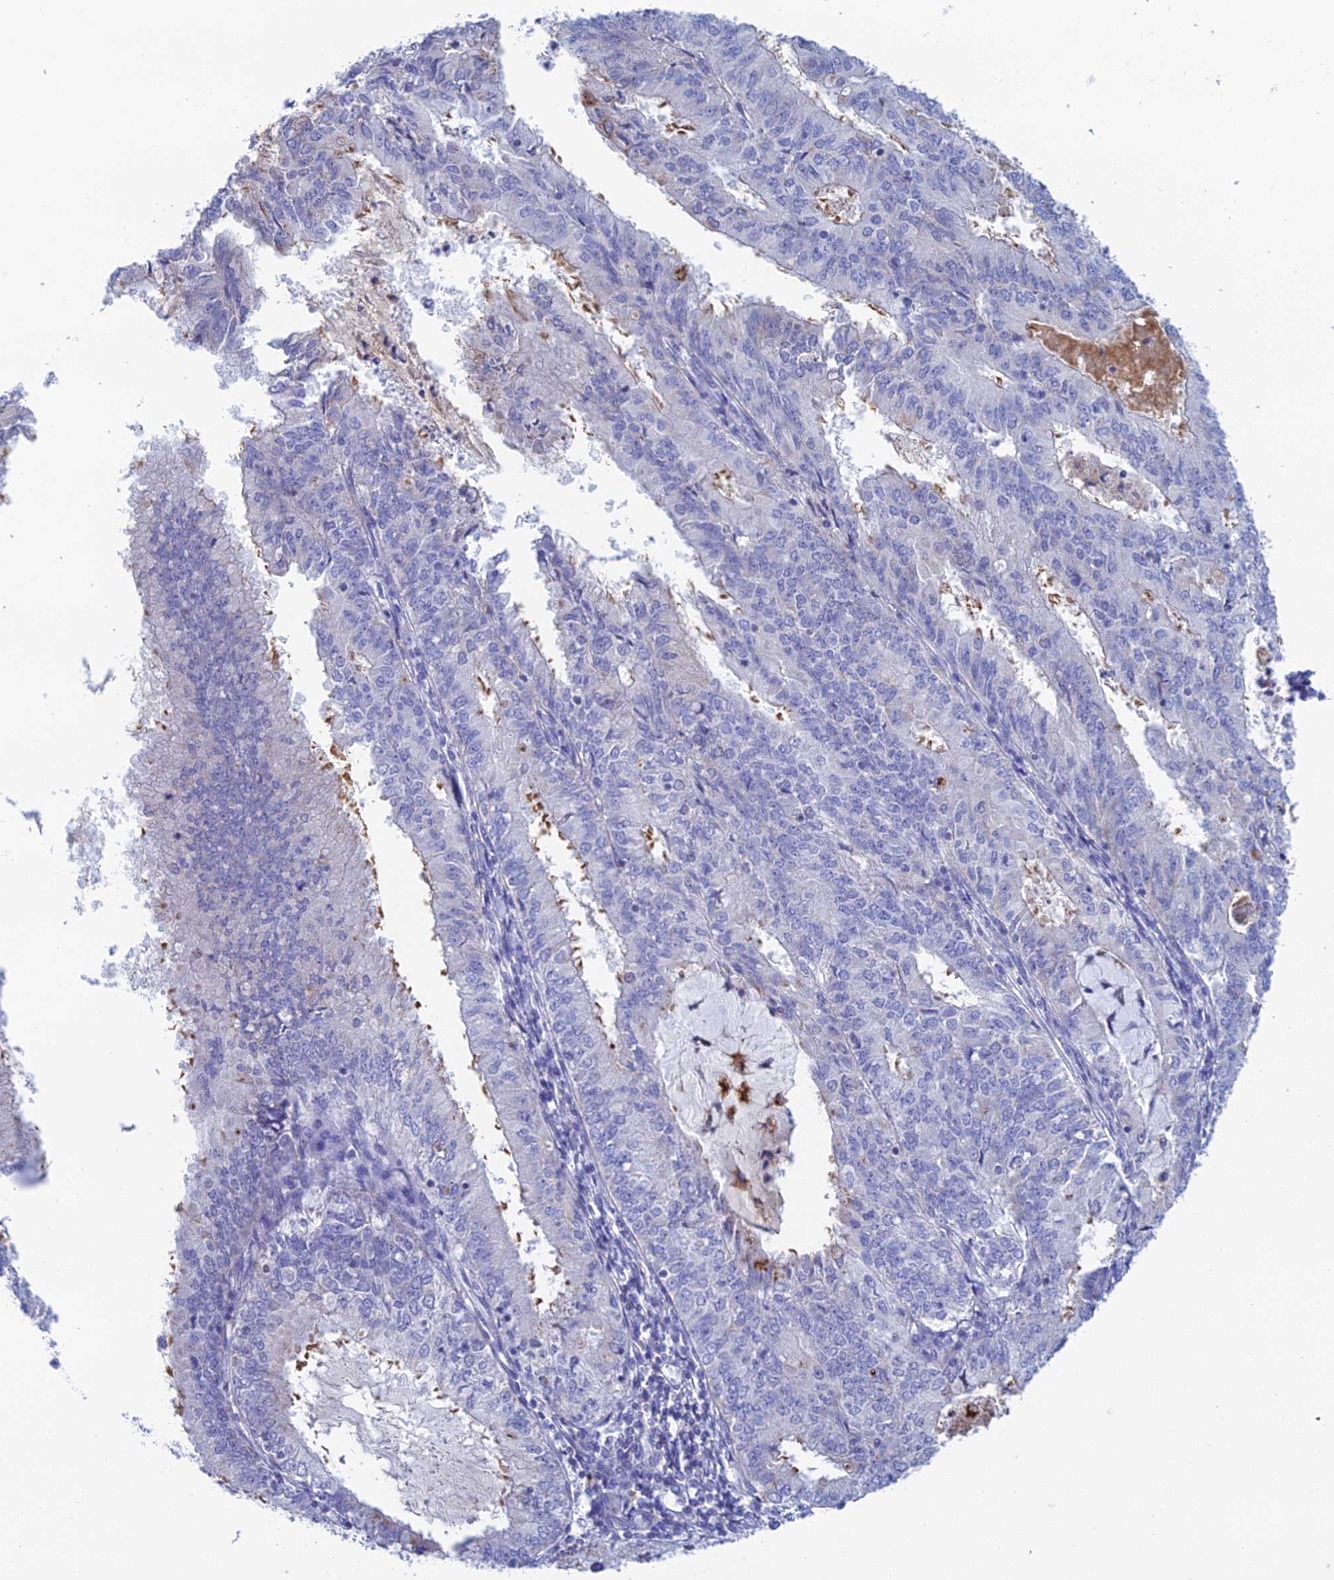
{"staining": {"intensity": "negative", "quantity": "none", "location": "none"}, "tissue": "endometrial cancer", "cell_type": "Tumor cells", "image_type": "cancer", "snomed": [{"axis": "morphology", "description": "Adenocarcinoma, NOS"}, {"axis": "topography", "description": "Endometrium"}], "caption": "The micrograph shows no significant positivity in tumor cells of endometrial cancer (adenocarcinoma).", "gene": "CFAP210", "patient": {"sex": "female", "age": 57}}